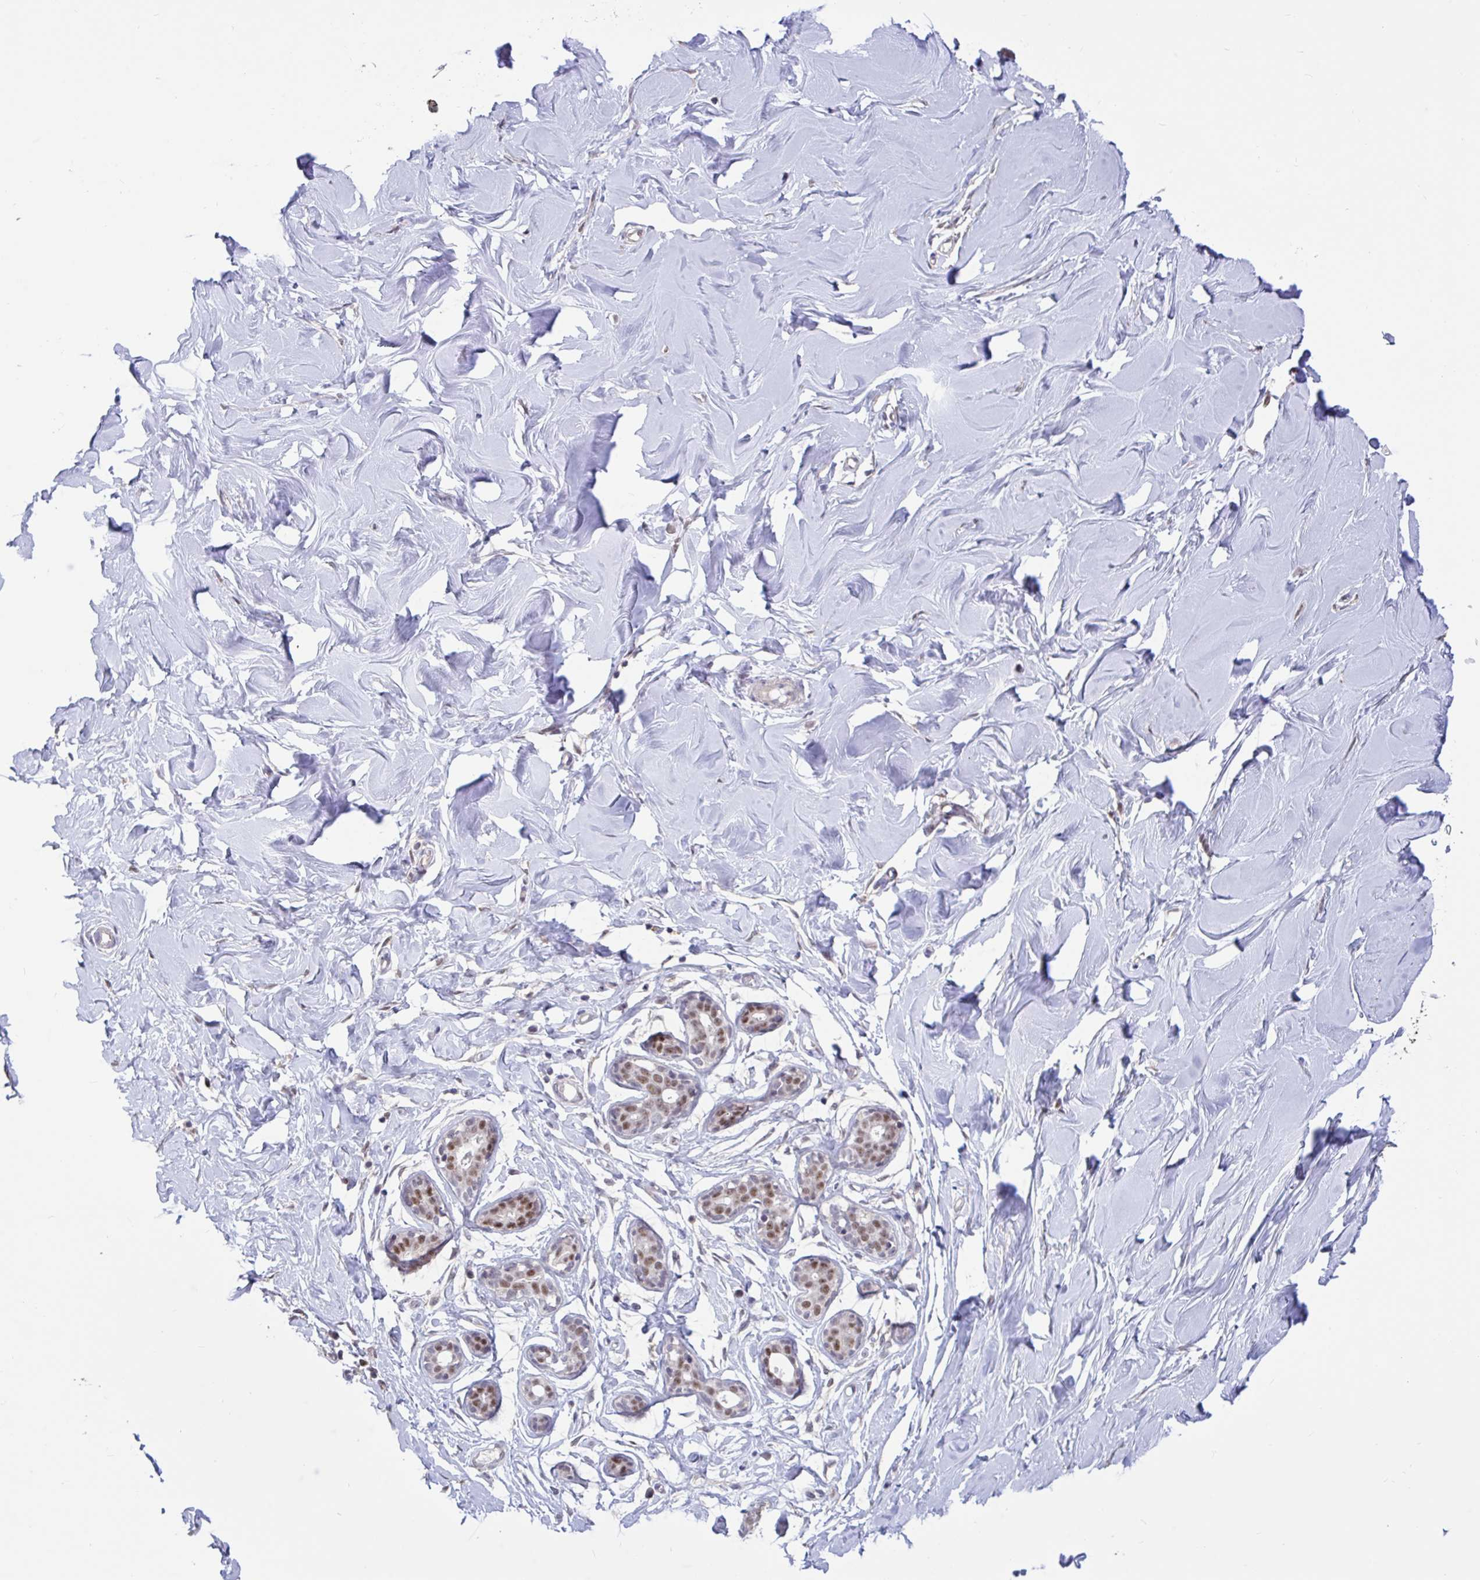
{"staining": {"intensity": "negative", "quantity": "none", "location": "none"}, "tissue": "breast", "cell_type": "Adipocytes", "image_type": "normal", "snomed": [{"axis": "morphology", "description": "Normal tissue, NOS"}, {"axis": "topography", "description": "Breast"}], "caption": "Immunohistochemistry (IHC) image of benign breast: human breast stained with DAB shows no significant protein expression in adipocytes.", "gene": "DDX39A", "patient": {"sex": "female", "age": 27}}